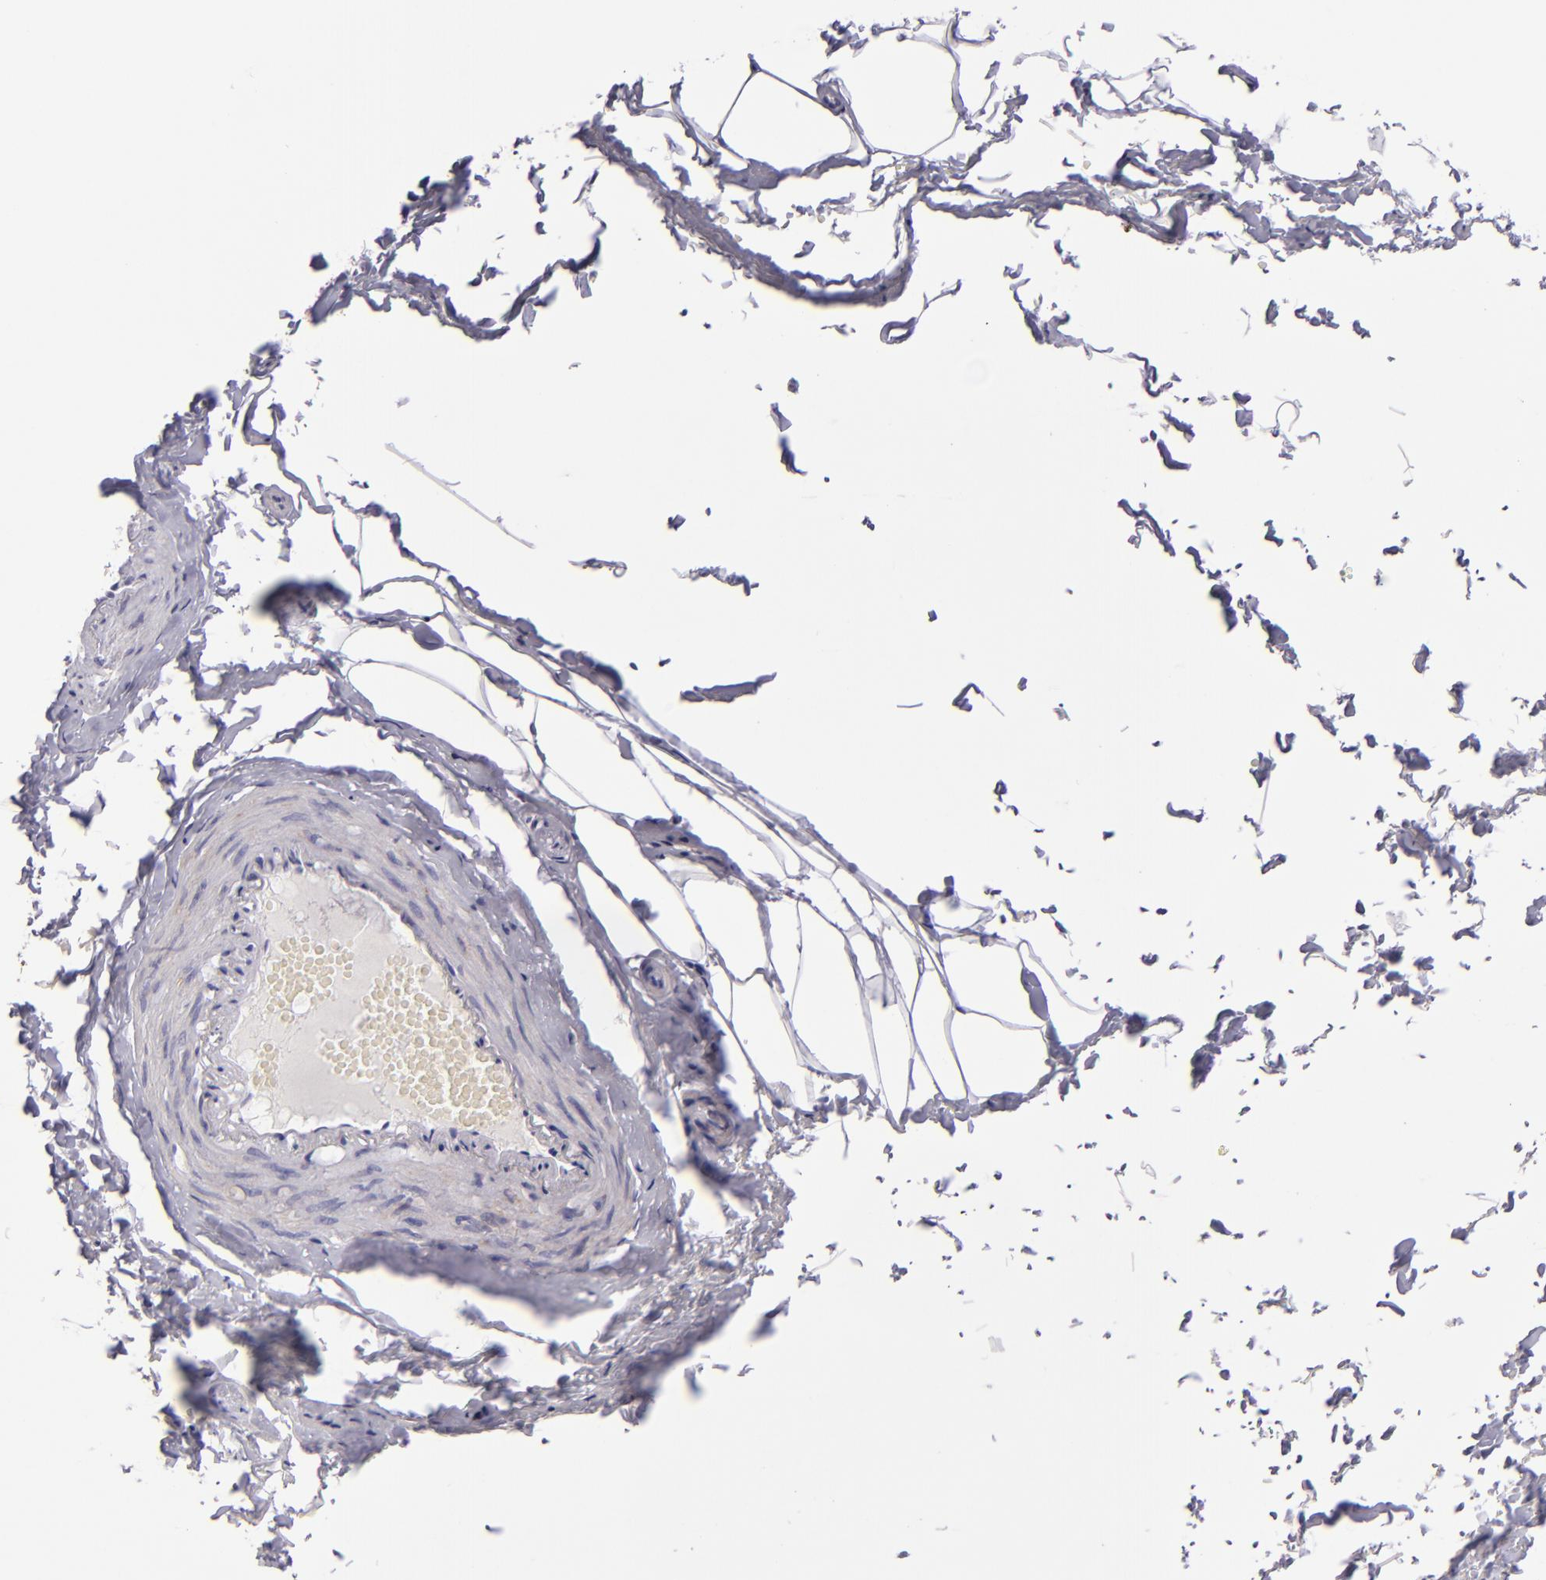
{"staining": {"intensity": "negative", "quantity": "none", "location": "none"}, "tissue": "adipose tissue", "cell_type": "Adipocytes", "image_type": "normal", "snomed": [{"axis": "morphology", "description": "Normal tissue, NOS"}, {"axis": "topography", "description": "Soft tissue"}, {"axis": "topography", "description": "Peripheral nerve tissue"}], "caption": "The photomicrograph shows no staining of adipocytes in benign adipose tissue. Nuclei are stained in blue.", "gene": "HSPD1", "patient": {"sex": "female", "age": 68}}